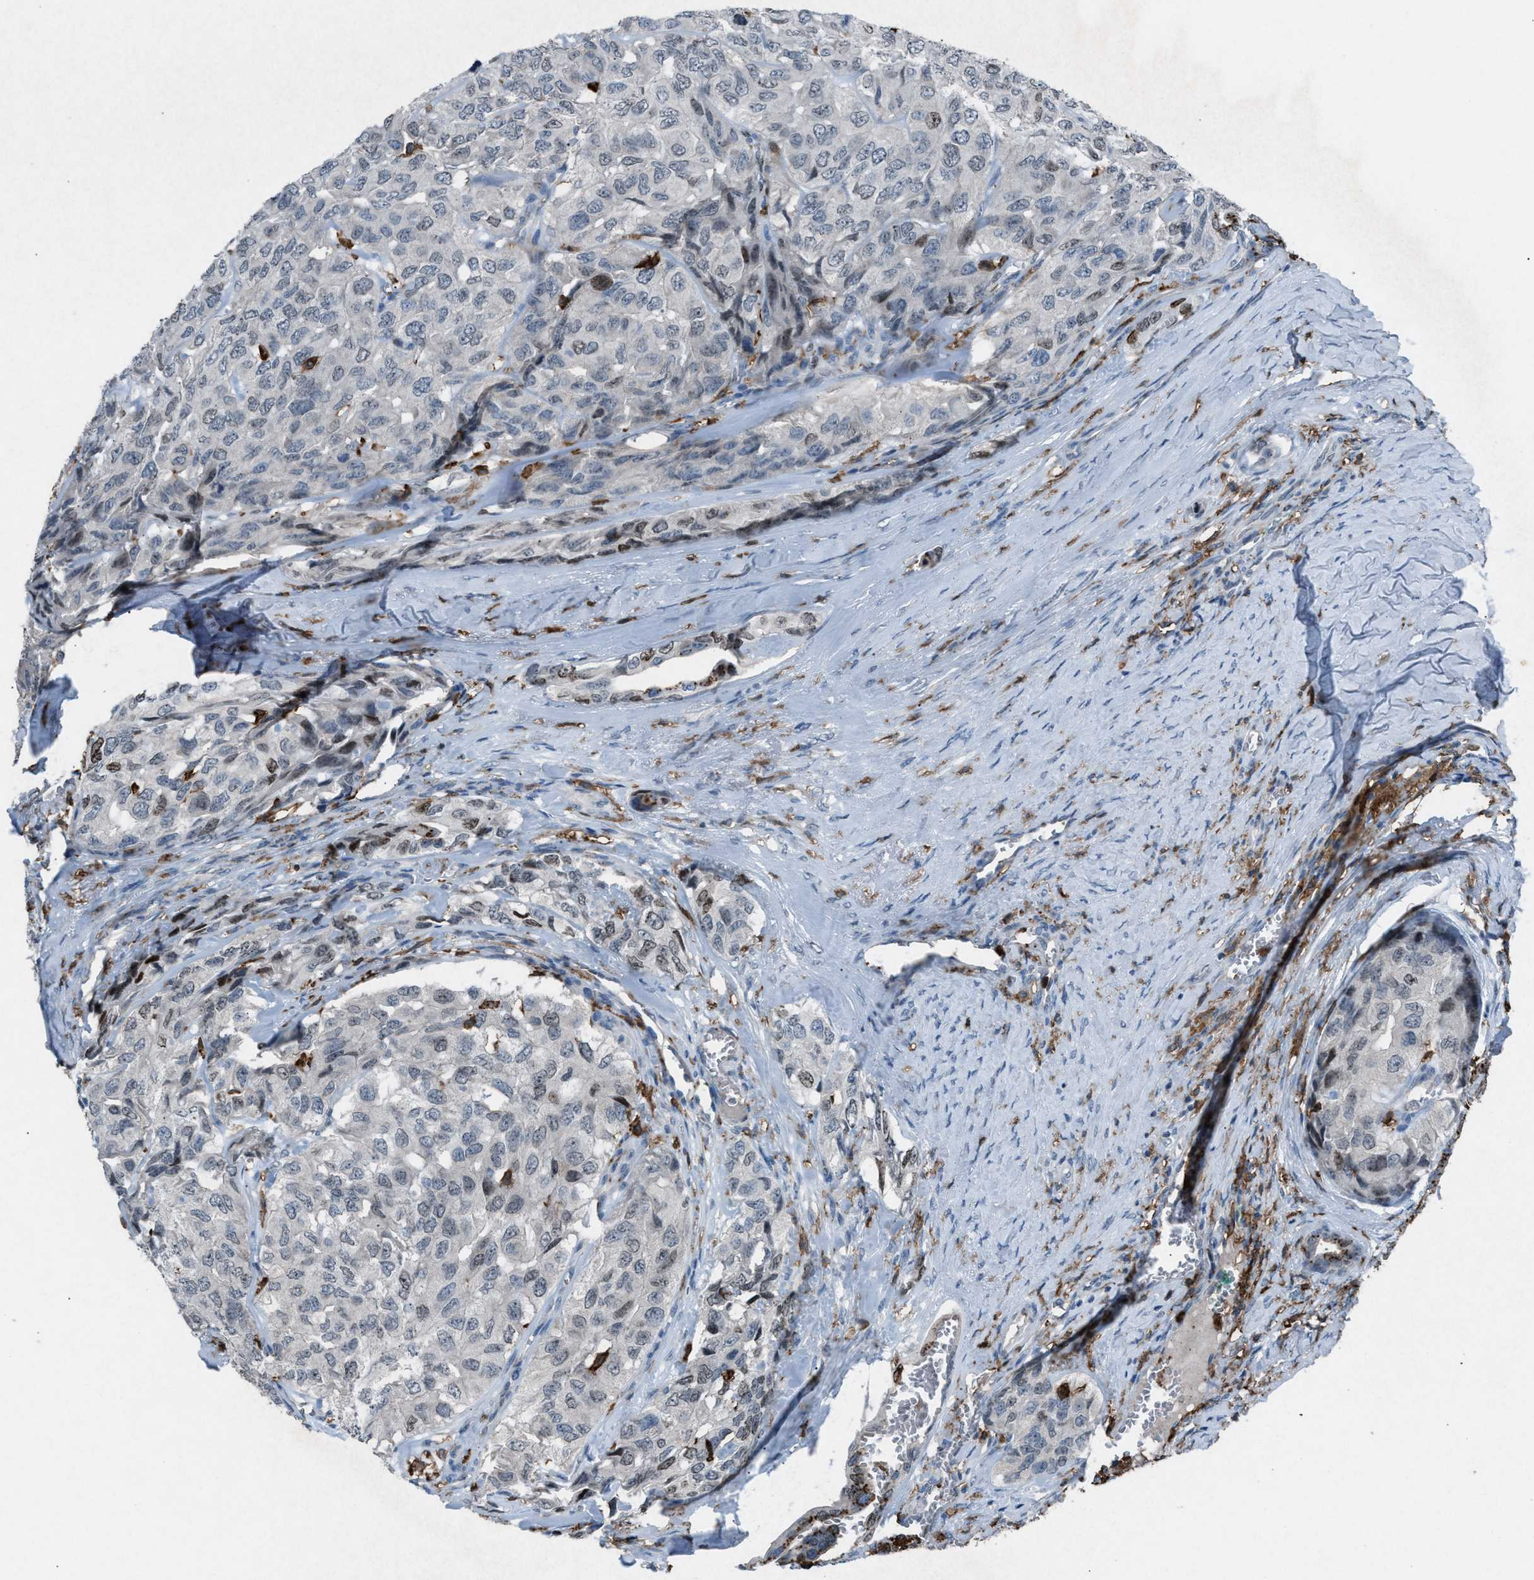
{"staining": {"intensity": "negative", "quantity": "none", "location": "none"}, "tissue": "head and neck cancer", "cell_type": "Tumor cells", "image_type": "cancer", "snomed": [{"axis": "morphology", "description": "Adenocarcinoma, NOS"}, {"axis": "topography", "description": "Salivary gland, NOS"}, {"axis": "topography", "description": "Head-Neck"}], "caption": "Tumor cells are negative for protein expression in human head and neck cancer (adenocarcinoma).", "gene": "FCER1G", "patient": {"sex": "female", "age": 76}}